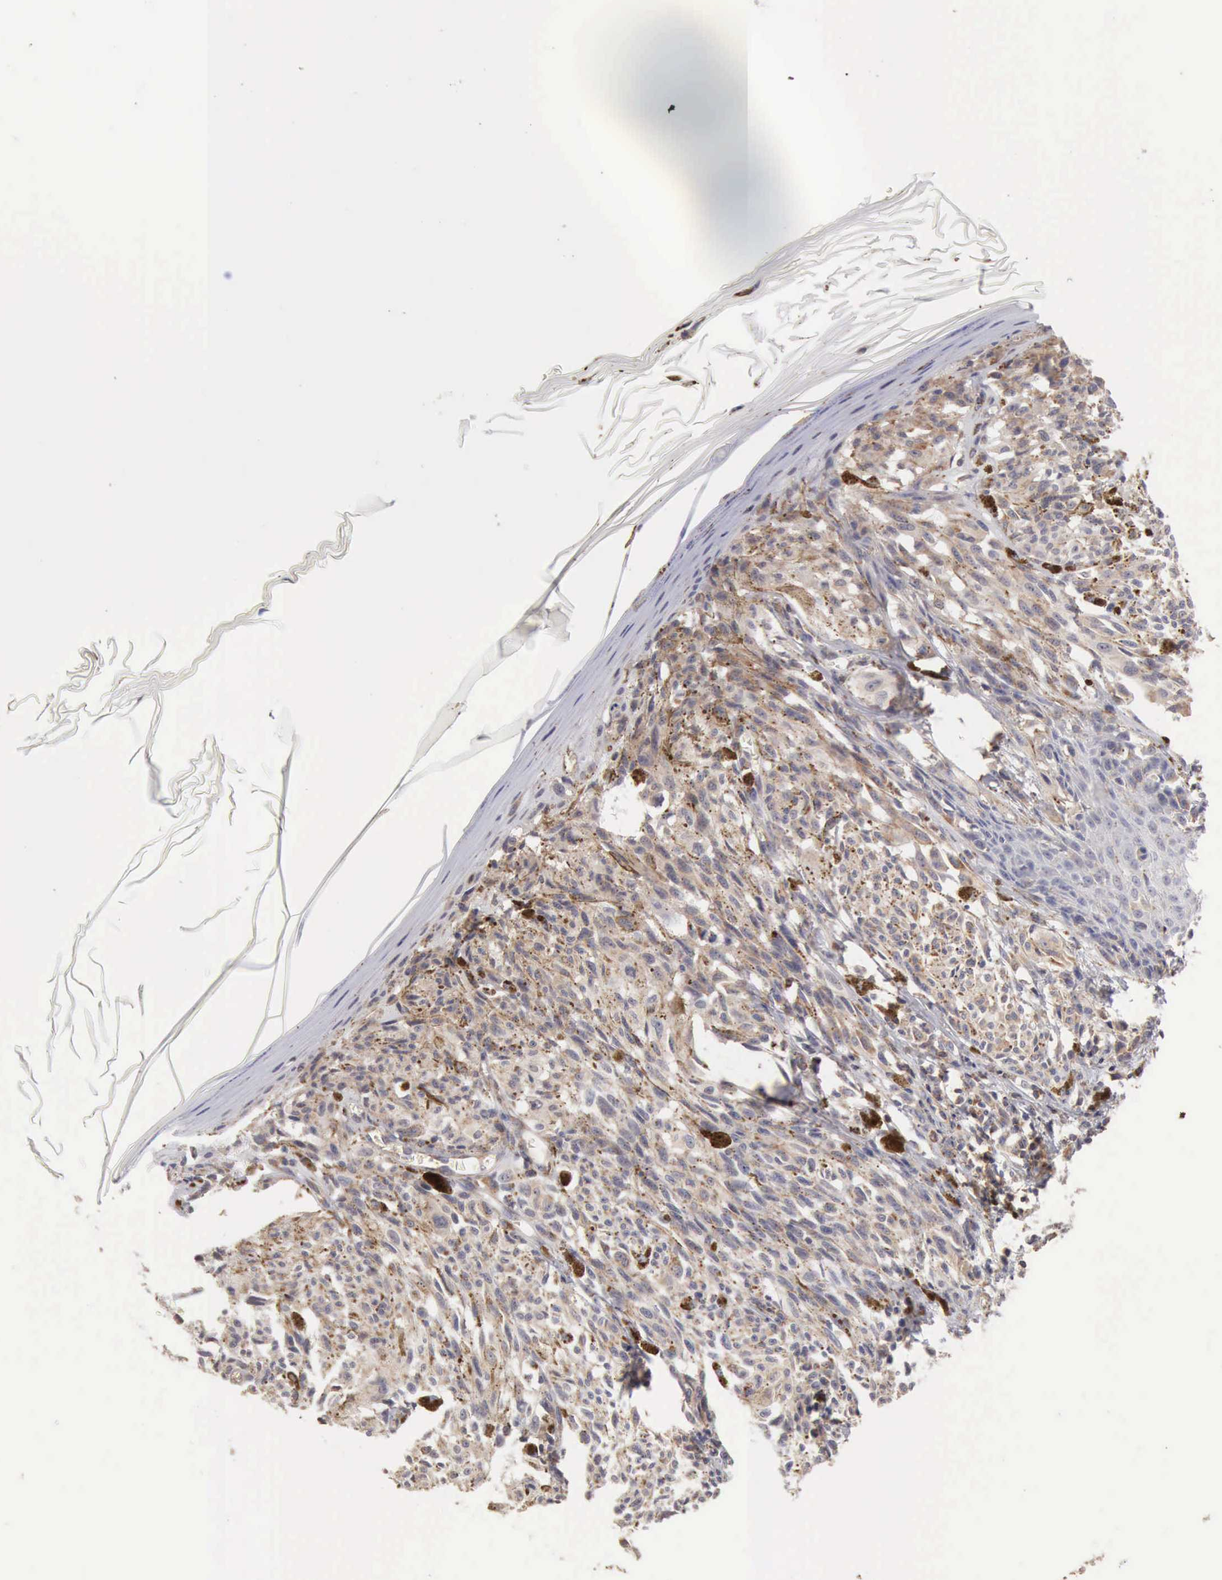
{"staining": {"intensity": "negative", "quantity": "none", "location": "none"}, "tissue": "melanoma", "cell_type": "Tumor cells", "image_type": "cancer", "snomed": [{"axis": "morphology", "description": "Malignant melanoma, NOS"}, {"axis": "topography", "description": "Skin"}], "caption": "Protein analysis of melanoma shows no significant expression in tumor cells.", "gene": "GPR101", "patient": {"sex": "female", "age": 72}}